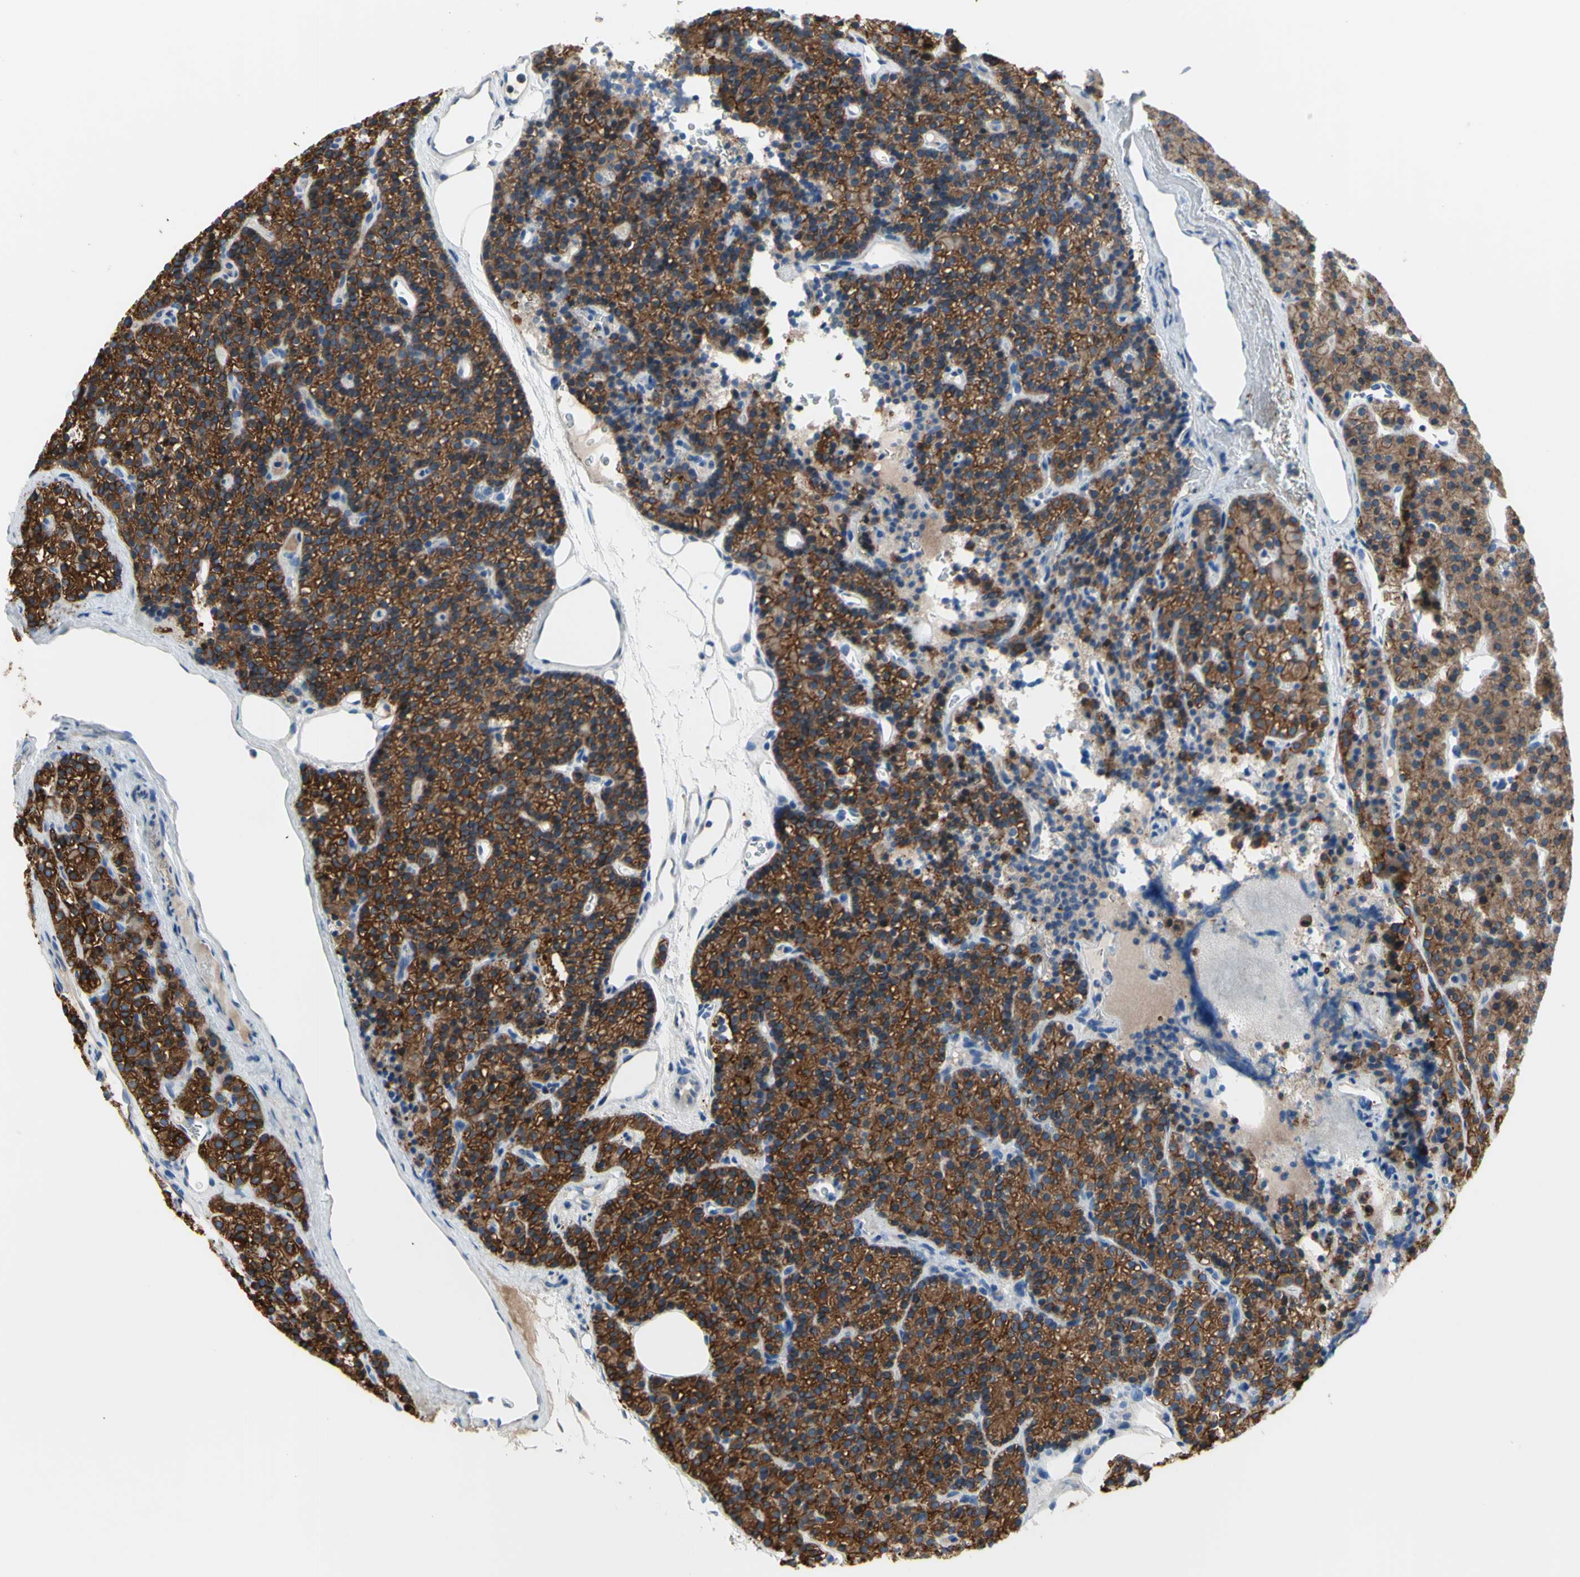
{"staining": {"intensity": "moderate", "quantity": ">75%", "location": "cytoplasmic/membranous"}, "tissue": "parathyroid gland", "cell_type": "Glandular cells", "image_type": "normal", "snomed": [{"axis": "morphology", "description": "Normal tissue, NOS"}, {"axis": "morphology", "description": "Hyperplasia, NOS"}, {"axis": "topography", "description": "Parathyroid gland"}], "caption": "Normal parathyroid gland exhibits moderate cytoplasmic/membranous expression in about >75% of glandular cells, visualized by immunohistochemistry.", "gene": "MUC1", "patient": {"sex": "male", "age": 44}}